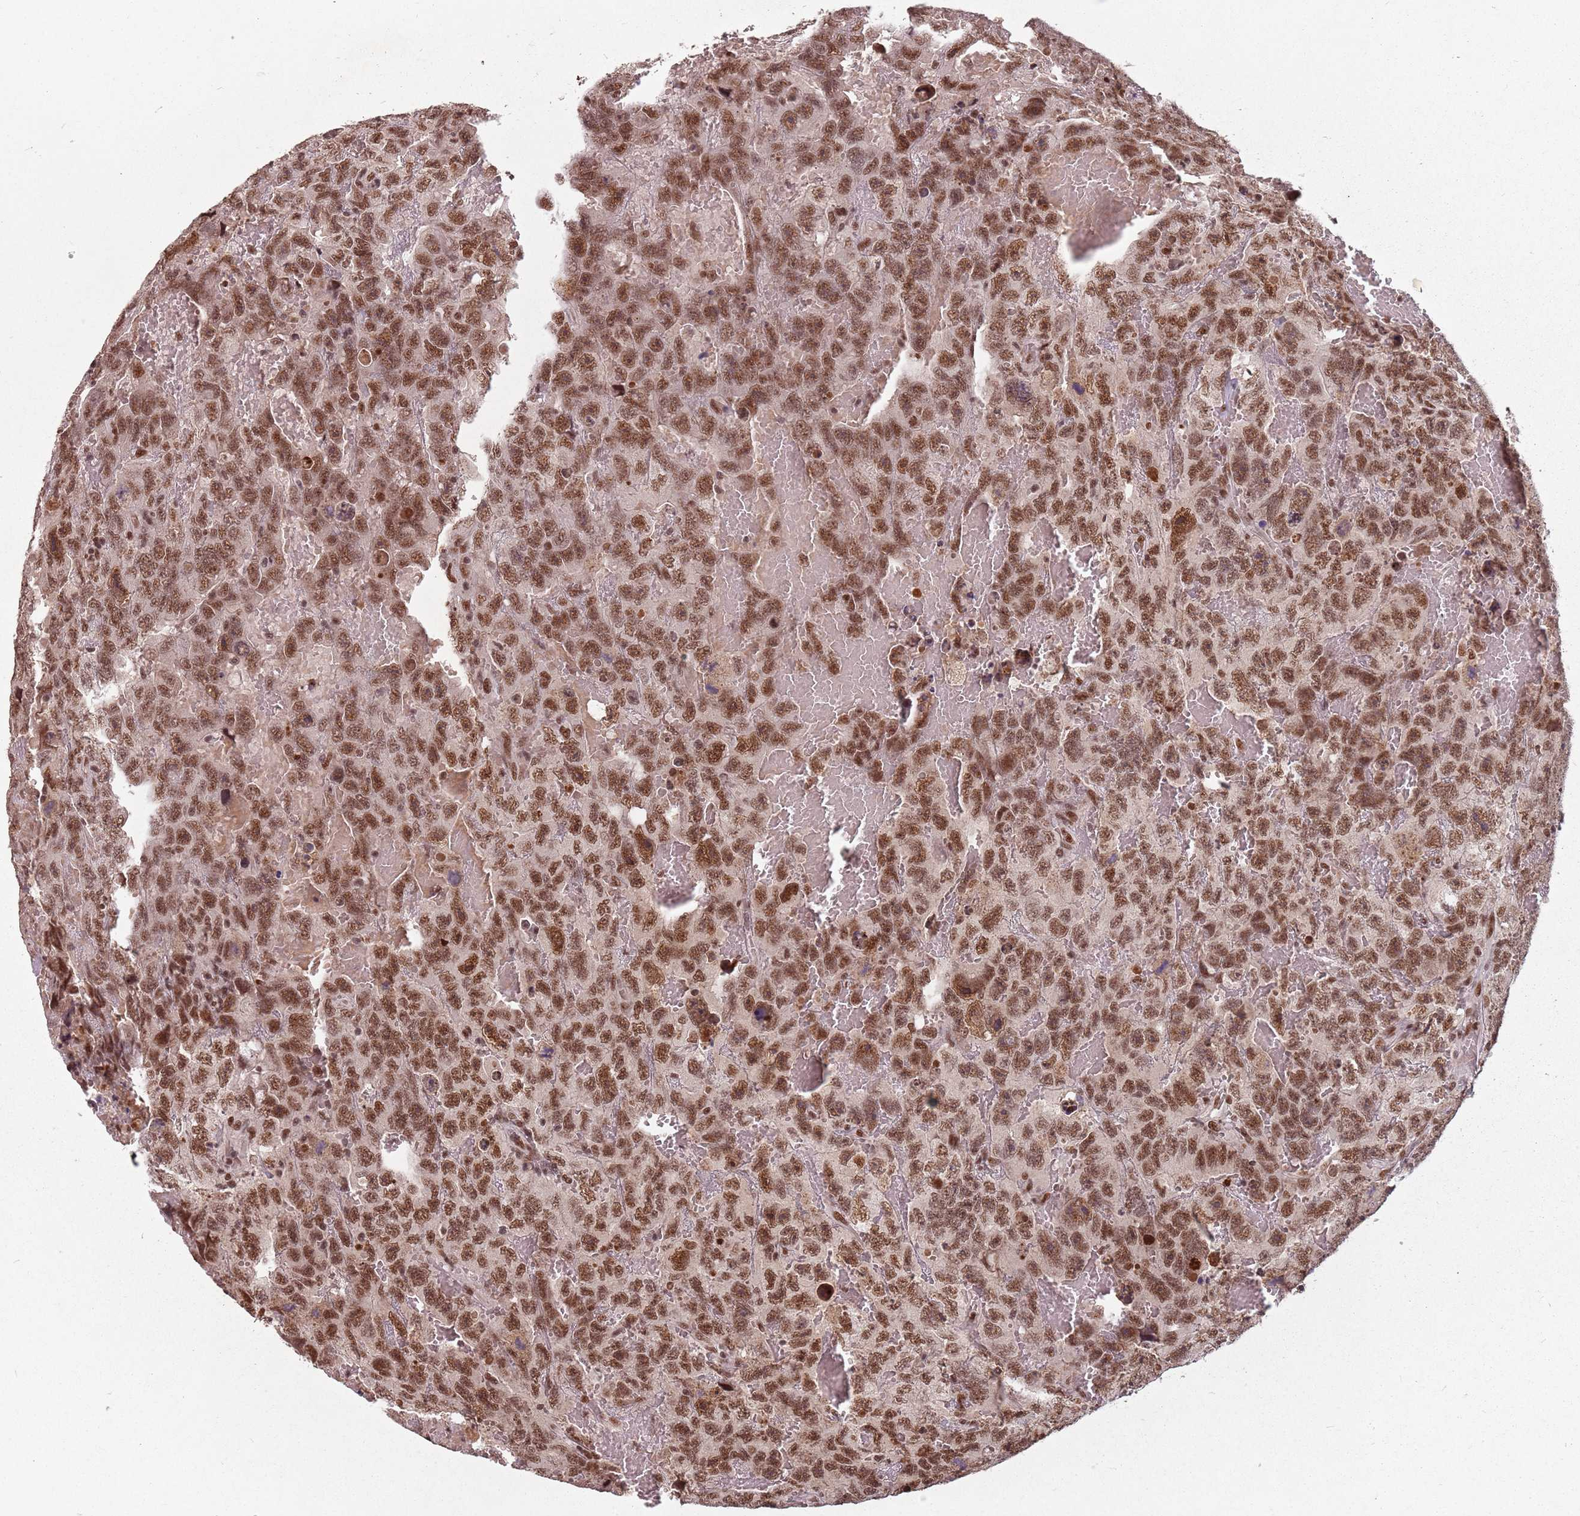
{"staining": {"intensity": "moderate", "quantity": ">75%", "location": "nuclear"}, "tissue": "testis cancer", "cell_type": "Tumor cells", "image_type": "cancer", "snomed": [{"axis": "morphology", "description": "Carcinoma, Embryonal, NOS"}, {"axis": "topography", "description": "Testis"}], "caption": "Testis cancer (embryonal carcinoma) stained with a brown dye demonstrates moderate nuclear positive positivity in approximately >75% of tumor cells.", "gene": "NCBP1", "patient": {"sex": "male", "age": 45}}